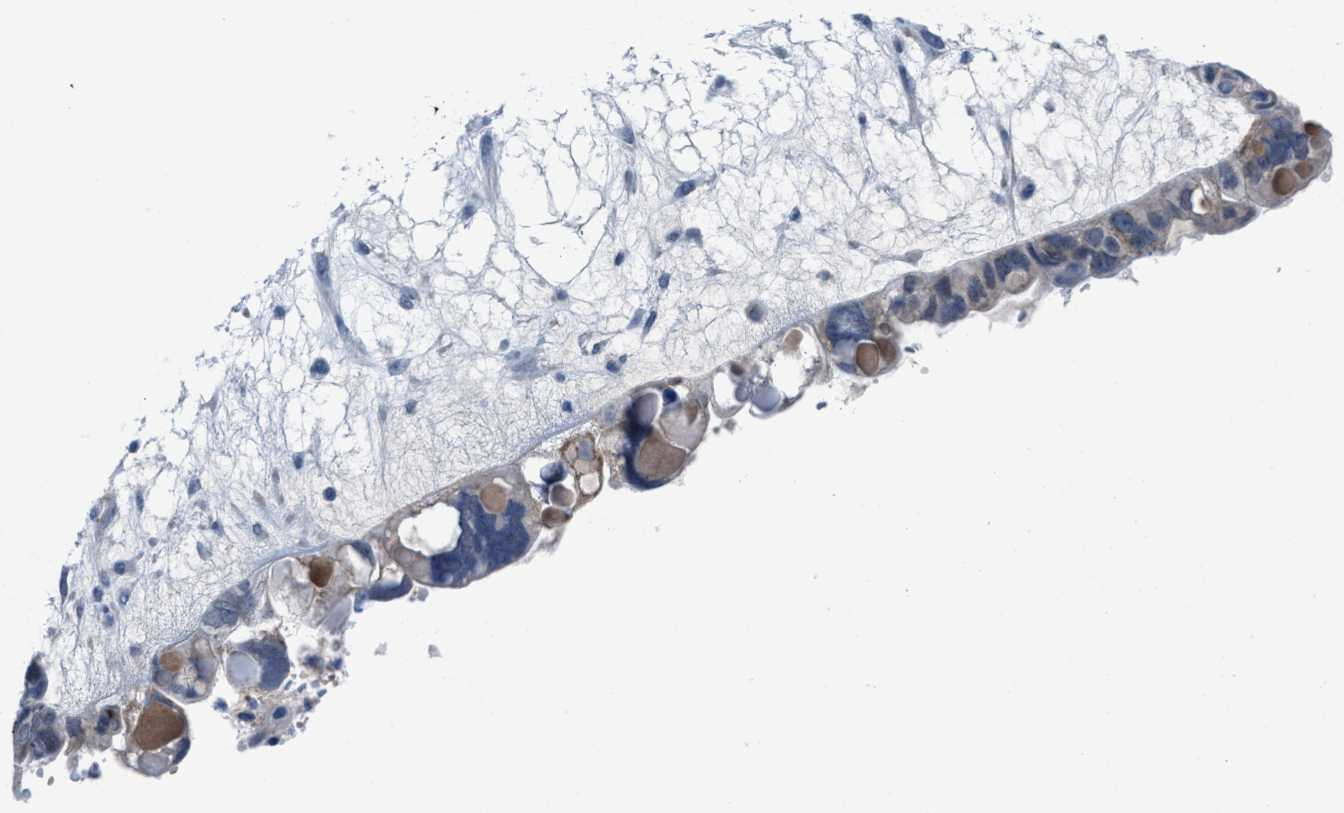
{"staining": {"intensity": "negative", "quantity": "none", "location": "none"}, "tissue": "ovarian cancer", "cell_type": "Tumor cells", "image_type": "cancer", "snomed": [{"axis": "morphology", "description": "Cystadenocarcinoma, serous, NOS"}, {"axis": "topography", "description": "Ovary"}], "caption": "Protein analysis of ovarian serous cystadenocarcinoma reveals no significant expression in tumor cells.", "gene": "GHITM", "patient": {"sex": "female", "age": 79}}